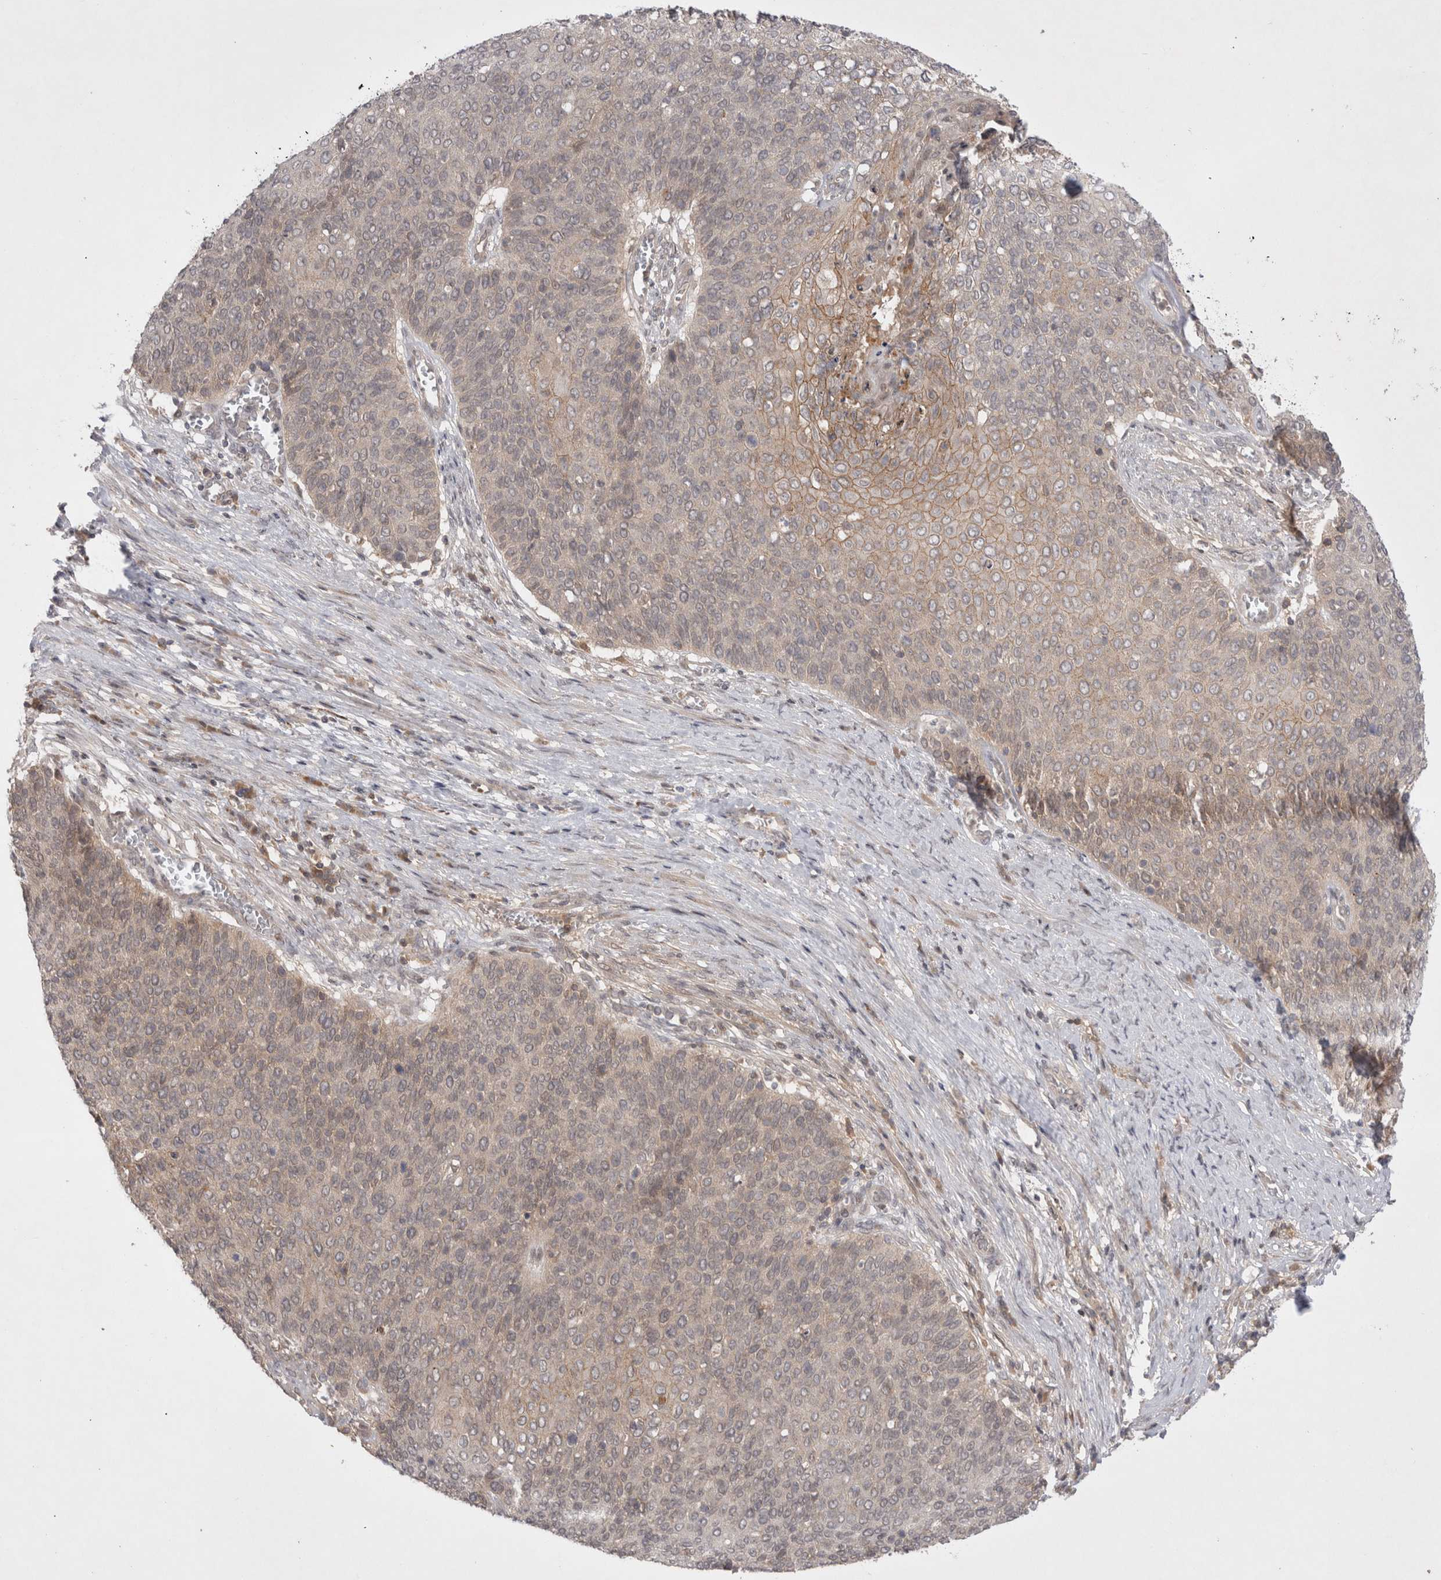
{"staining": {"intensity": "weak", "quantity": "25%-75%", "location": "cytoplasmic/membranous"}, "tissue": "cervical cancer", "cell_type": "Tumor cells", "image_type": "cancer", "snomed": [{"axis": "morphology", "description": "Squamous cell carcinoma, NOS"}, {"axis": "topography", "description": "Cervix"}], "caption": "Cervical cancer tissue reveals weak cytoplasmic/membranous expression in approximately 25%-75% of tumor cells The staining was performed using DAB, with brown indicating positive protein expression. Nuclei are stained blue with hematoxylin.", "gene": "PLEKHM1", "patient": {"sex": "female", "age": 39}}